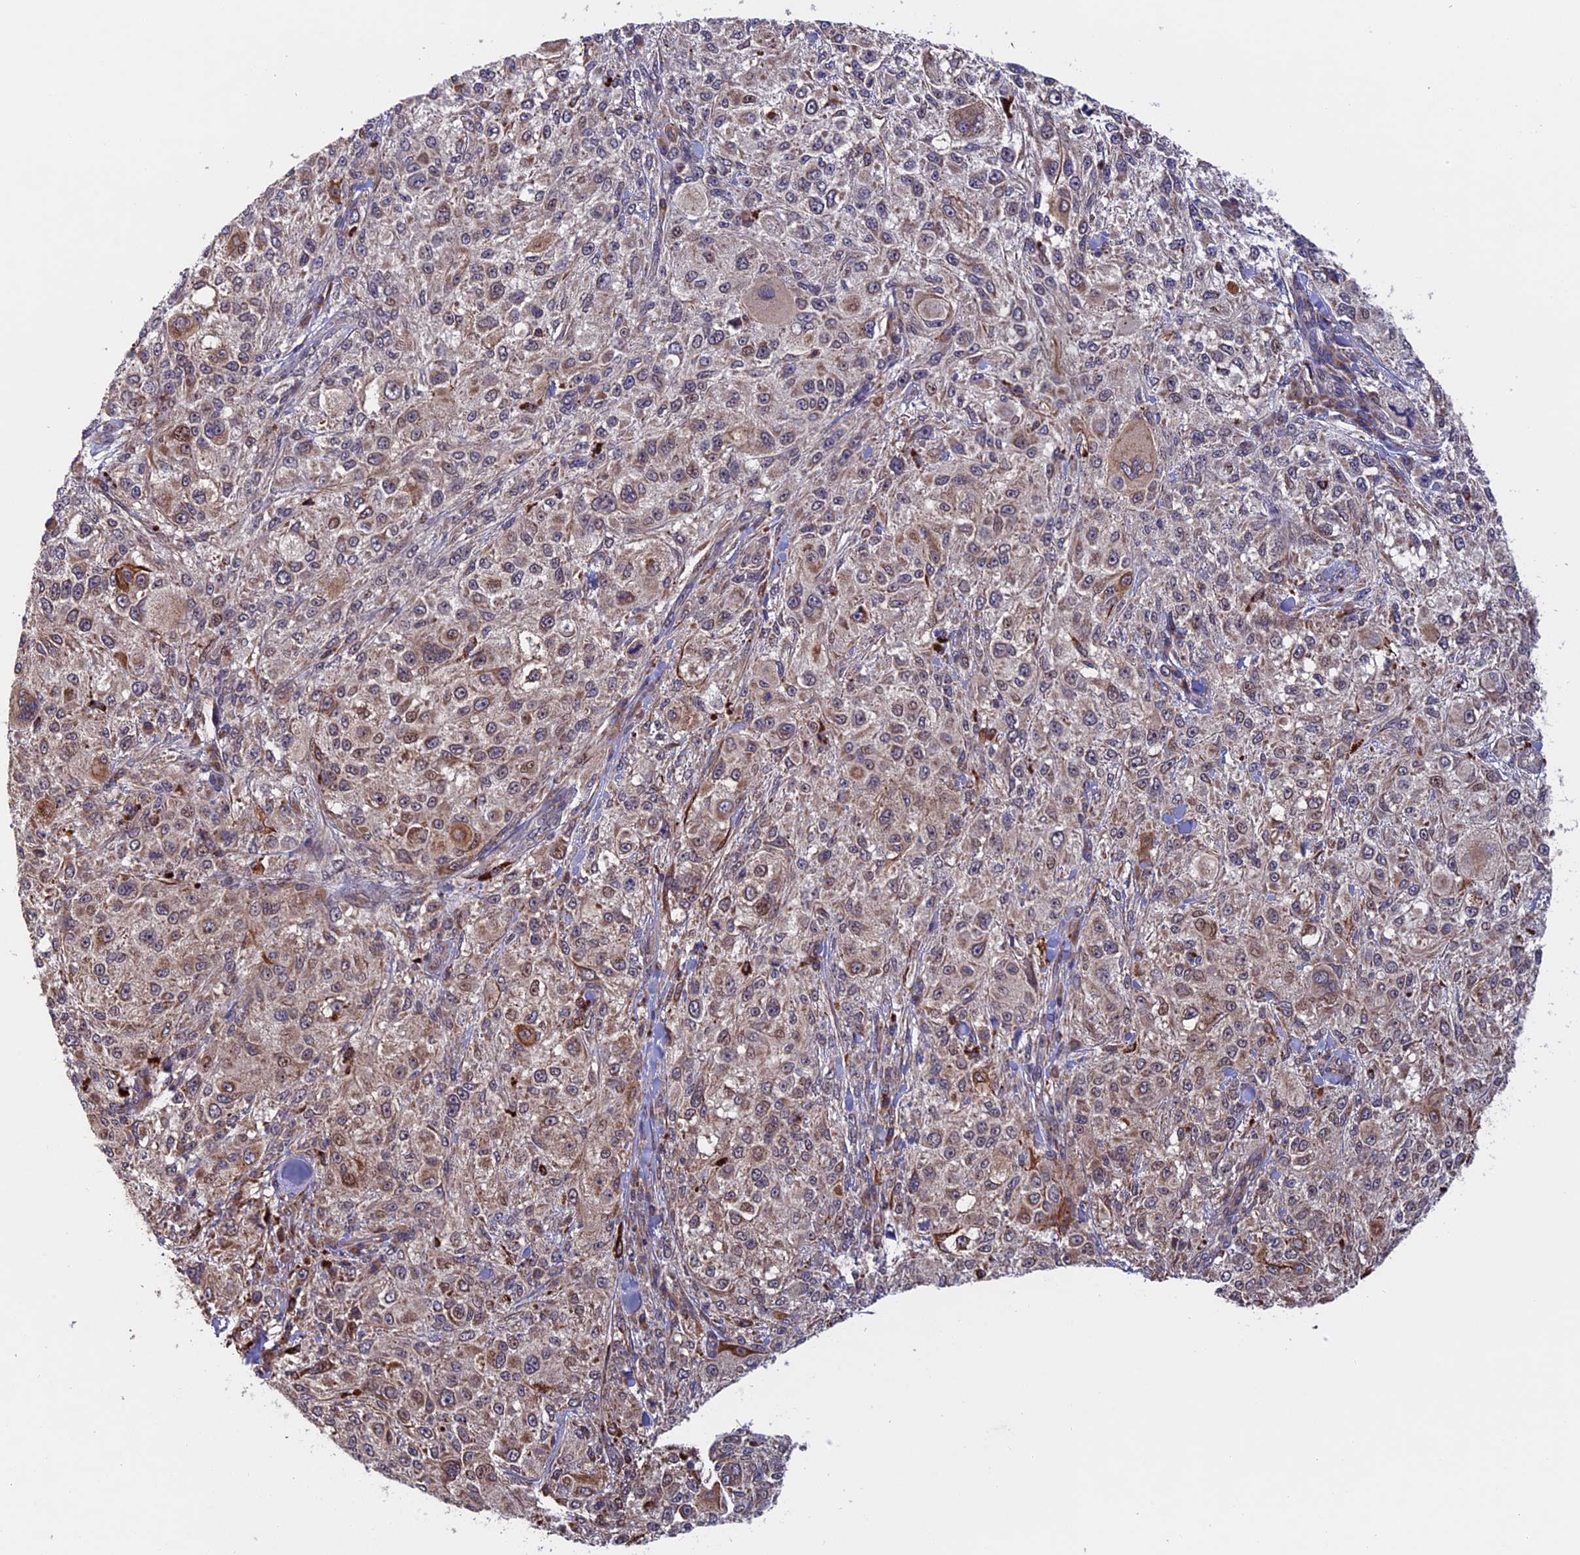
{"staining": {"intensity": "weak", "quantity": ">75%", "location": "cytoplasmic/membranous"}, "tissue": "melanoma", "cell_type": "Tumor cells", "image_type": "cancer", "snomed": [{"axis": "morphology", "description": "Necrosis, NOS"}, {"axis": "morphology", "description": "Malignant melanoma, NOS"}, {"axis": "topography", "description": "Skin"}], "caption": "Immunohistochemistry (DAB) staining of malignant melanoma displays weak cytoplasmic/membranous protein positivity in approximately >75% of tumor cells.", "gene": "RNF17", "patient": {"sex": "female", "age": 87}}